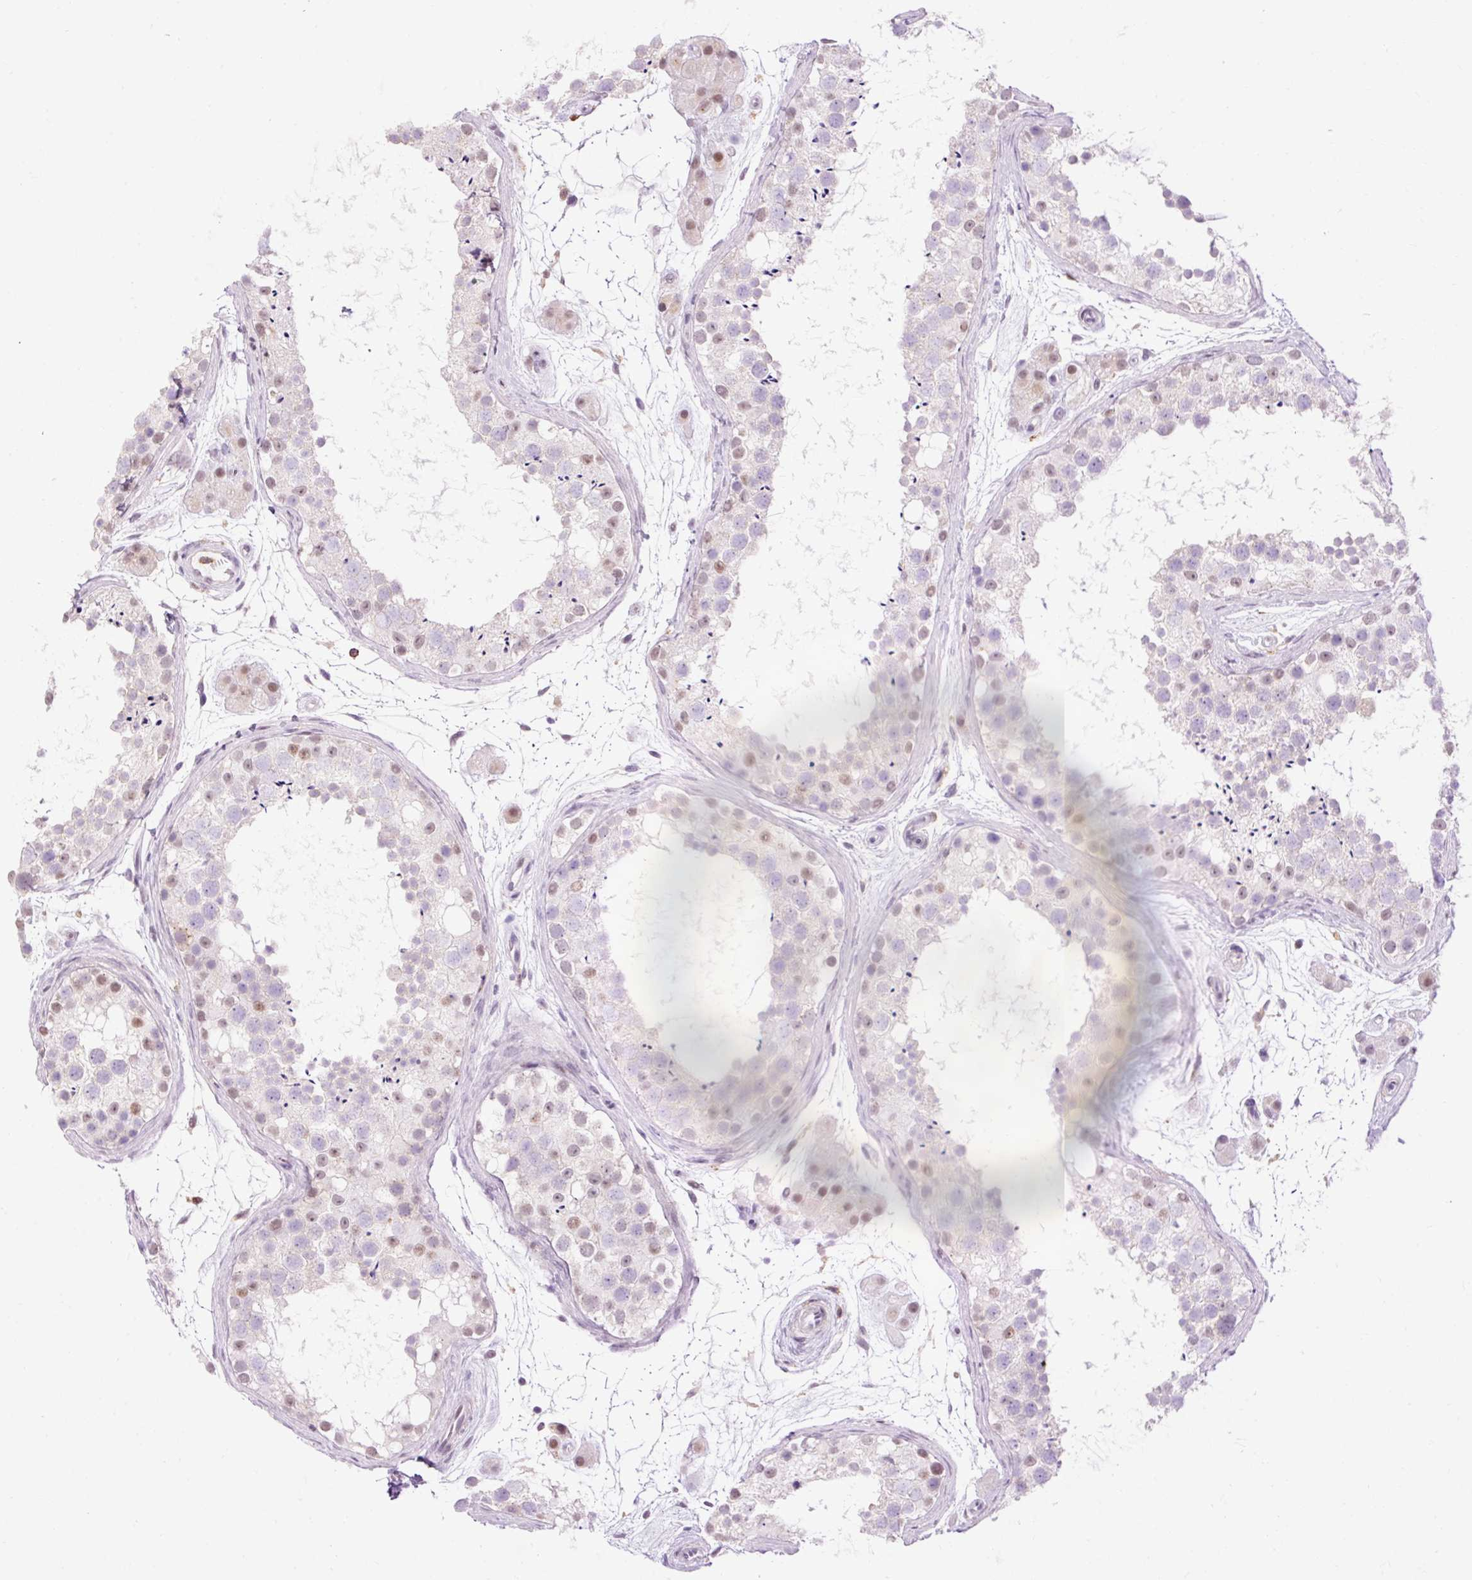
{"staining": {"intensity": "weak", "quantity": "<25%", "location": "nuclear"}, "tissue": "testis", "cell_type": "Cells in seminiferous ducts", "image_type": "normal", "snomed": [{"axis": "morphology", "description": "Normal tissue, NOS"}, {"axis": "topography", "description": "Testis"}], "caption": "Immunohistochemical staining of normal testis displays no significant positivity in cells in seminiferous ducts. (Brightfield microscopy of DAB immunohistochemistry at high magnification).", "gene": "LY86", "patient": {"sex": "male", "age": 41}}